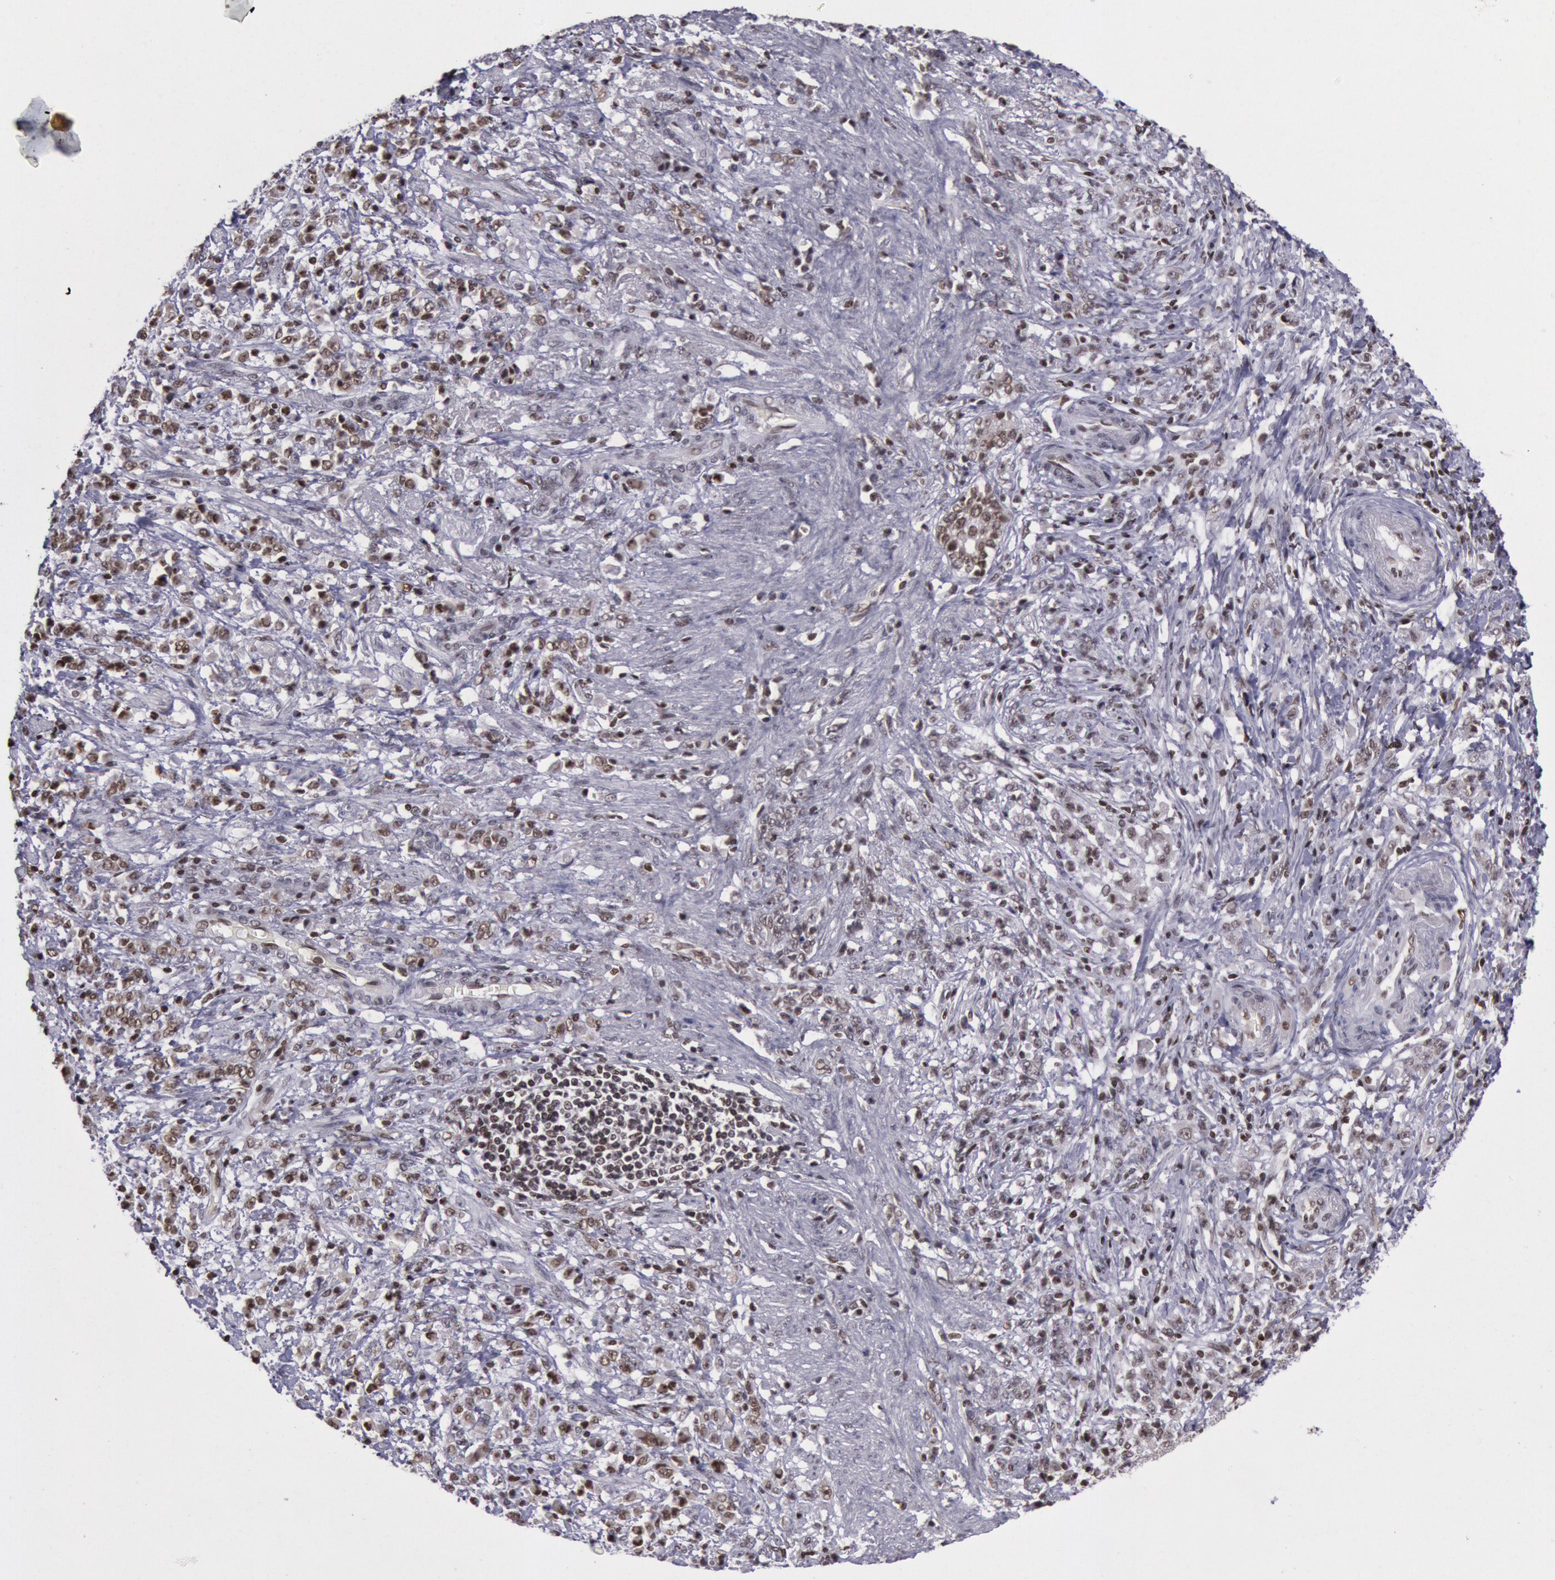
{"staining": {"intensity": "moderate", "quantity": ">75%", "location": "nuclear"}, "tissue": "stomach cancer", "cell_type": "Tumor cells", "image_type": "cancer", "snomed": [{"axis": "morphology", "description": "Adenocarcinoma, NOS"}, {"axis": "topography", "description": "Stomach, lower"}], "caption": "Immunohistochemistry histopathology image of neoplastic tissue: human adenocarcinoma (stomach) stained using IHC reveals medium levels of moderate protein expression localized specifically in the nuclear of tumor cells, appearing as a nuclear brown color.", "gene": "NKAP", "patient": {"sex": "male", "age": 88}}